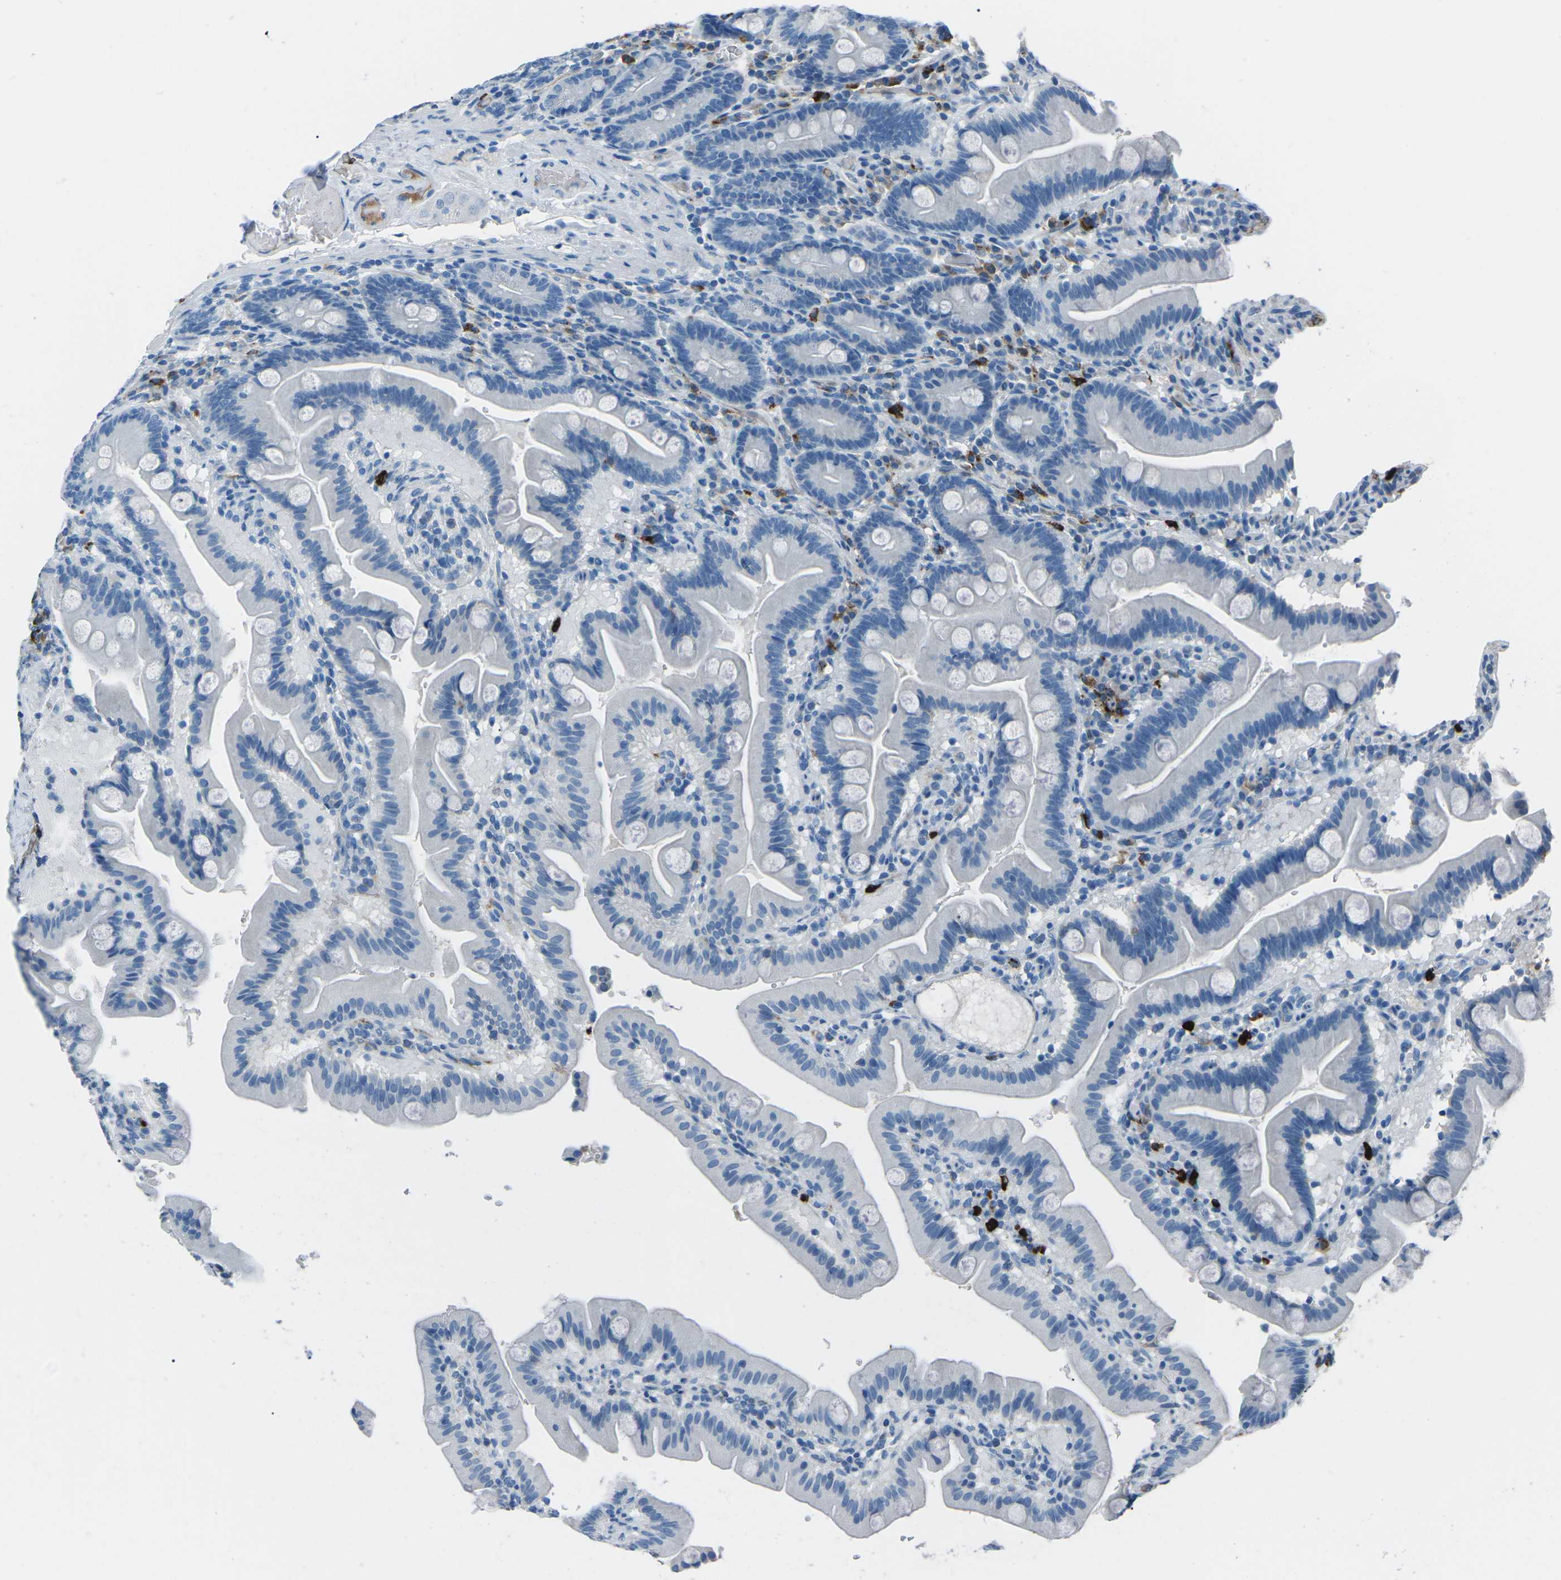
{"staining": {"intensity": "negative", "quantity": "none", "location": "none"}, "tissue": "duodenum", "cell_type": "Glandular cells", "image_type": "normal", "snomed": [{"axis": "morphology", "description": "Normal tissue, NOS"}, {"axis": "topography", "description": "Duodenum"}], "caption": "The histopathology image demonstrates no staining of glandular cells in normal duodenum. (DAB immunohistochemistry (IHC) visualized using brightfield microscopy, high magnification).", "gene": "FCN1", "patient": {"sex": "male", "age": 54}}